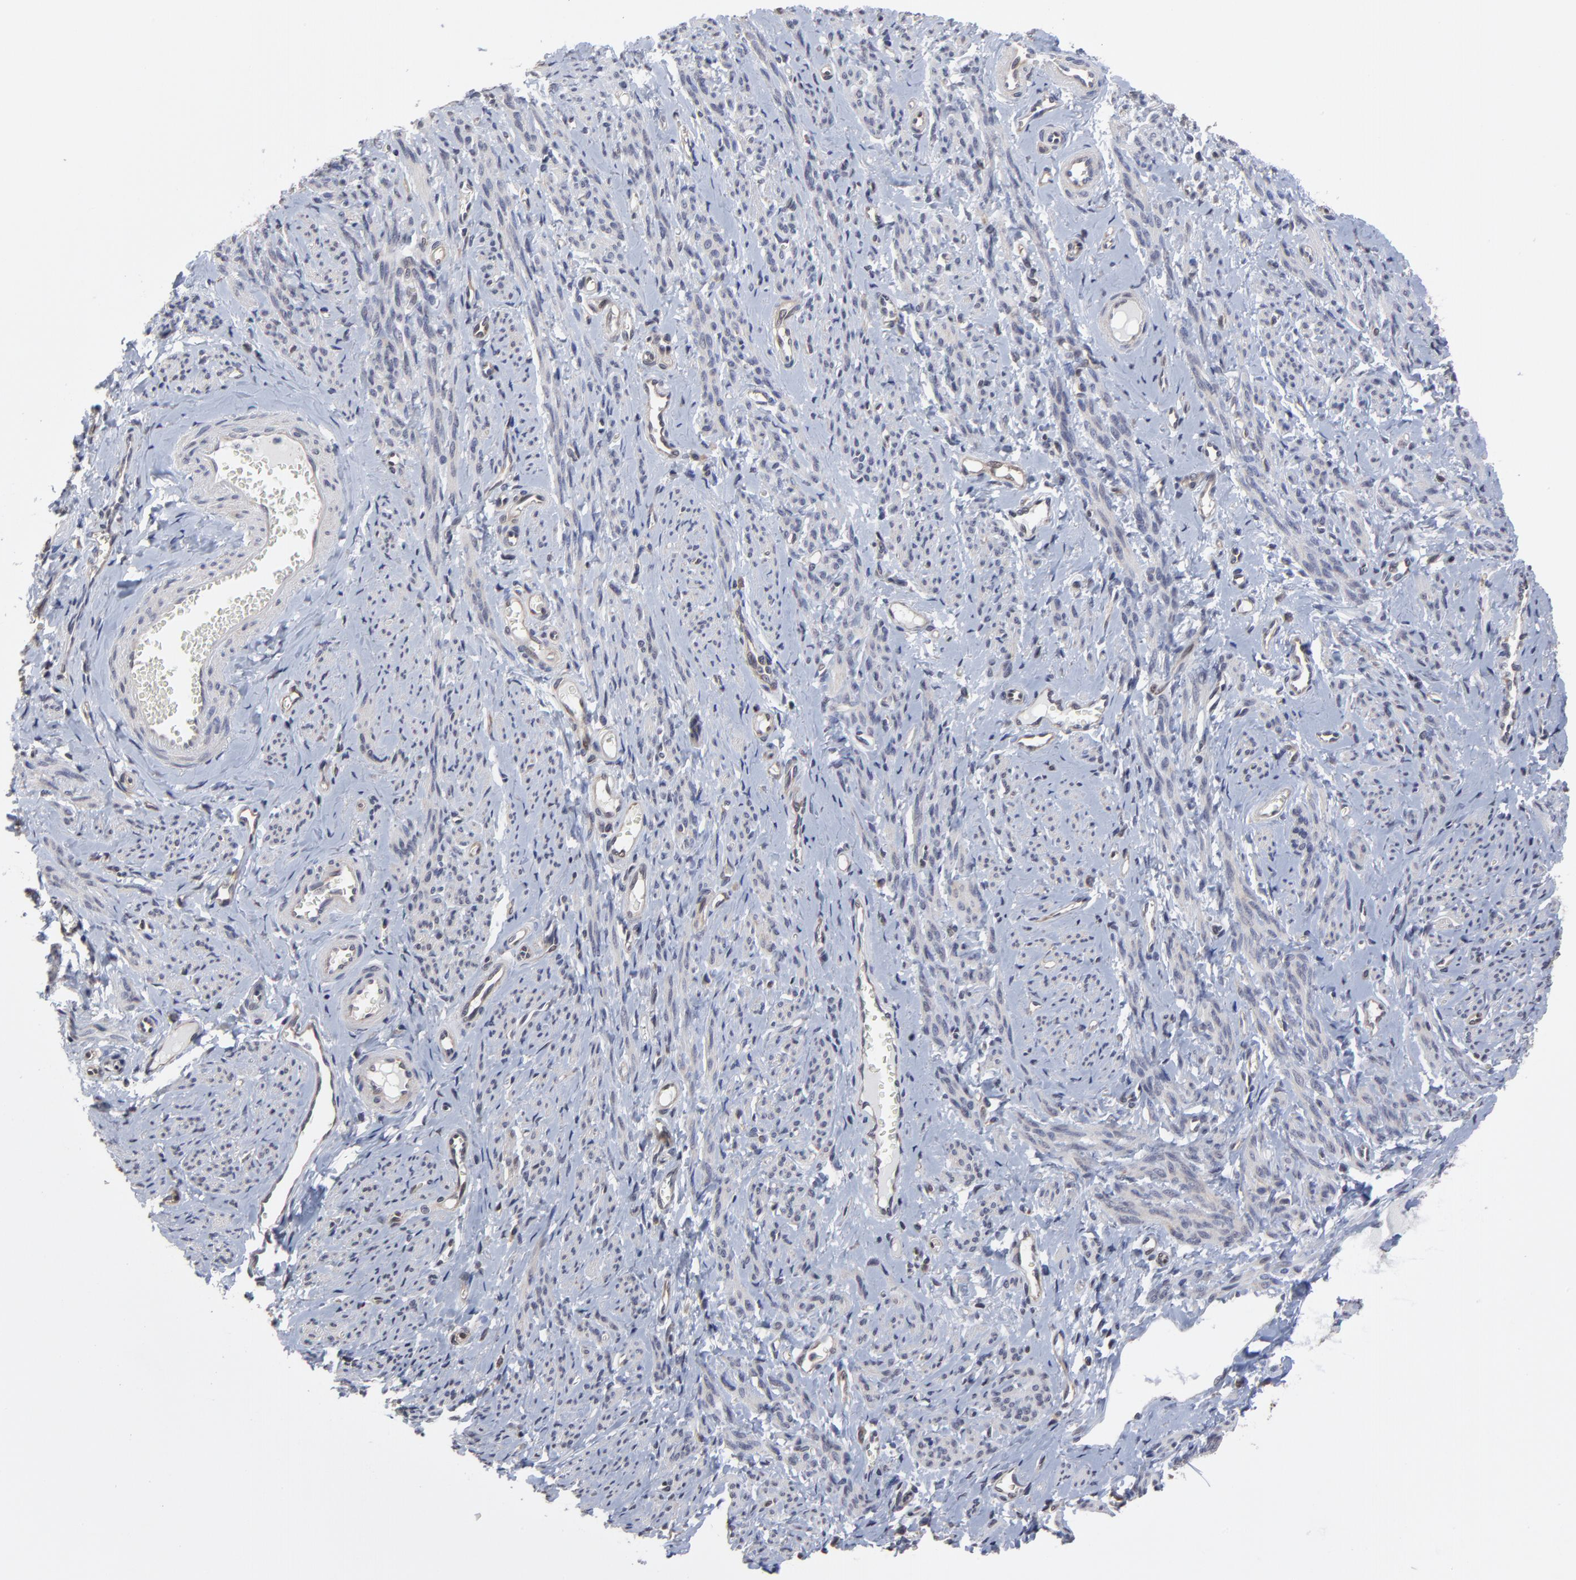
{"staining": {"intensity": "negative", "quantity": "none", "location": "none"}, "tissue": "smooth muscle", "cell_type": "Smooth muscle cells", "image_type": "normal", "snomed": [{"axis": "morphology", "description": "Normal tissue, NOS"}, {"axis": "topography", "description": "Cervix"}, {"axis": "topography", "description": "Endometrium"}], "caption": "High power microscopy photomicrograph of an immunohistochemistry image of normal smooth muscle, revealing no significant positivity in smooth muscle cells. The staining was performed using DAB to visualize the protein expression in brown, while the nuclei were stained in blue with hematoxylin (Magnification: 20x).", "gene": "CCT2", "patient": {"sex": "female", "age": 65}}